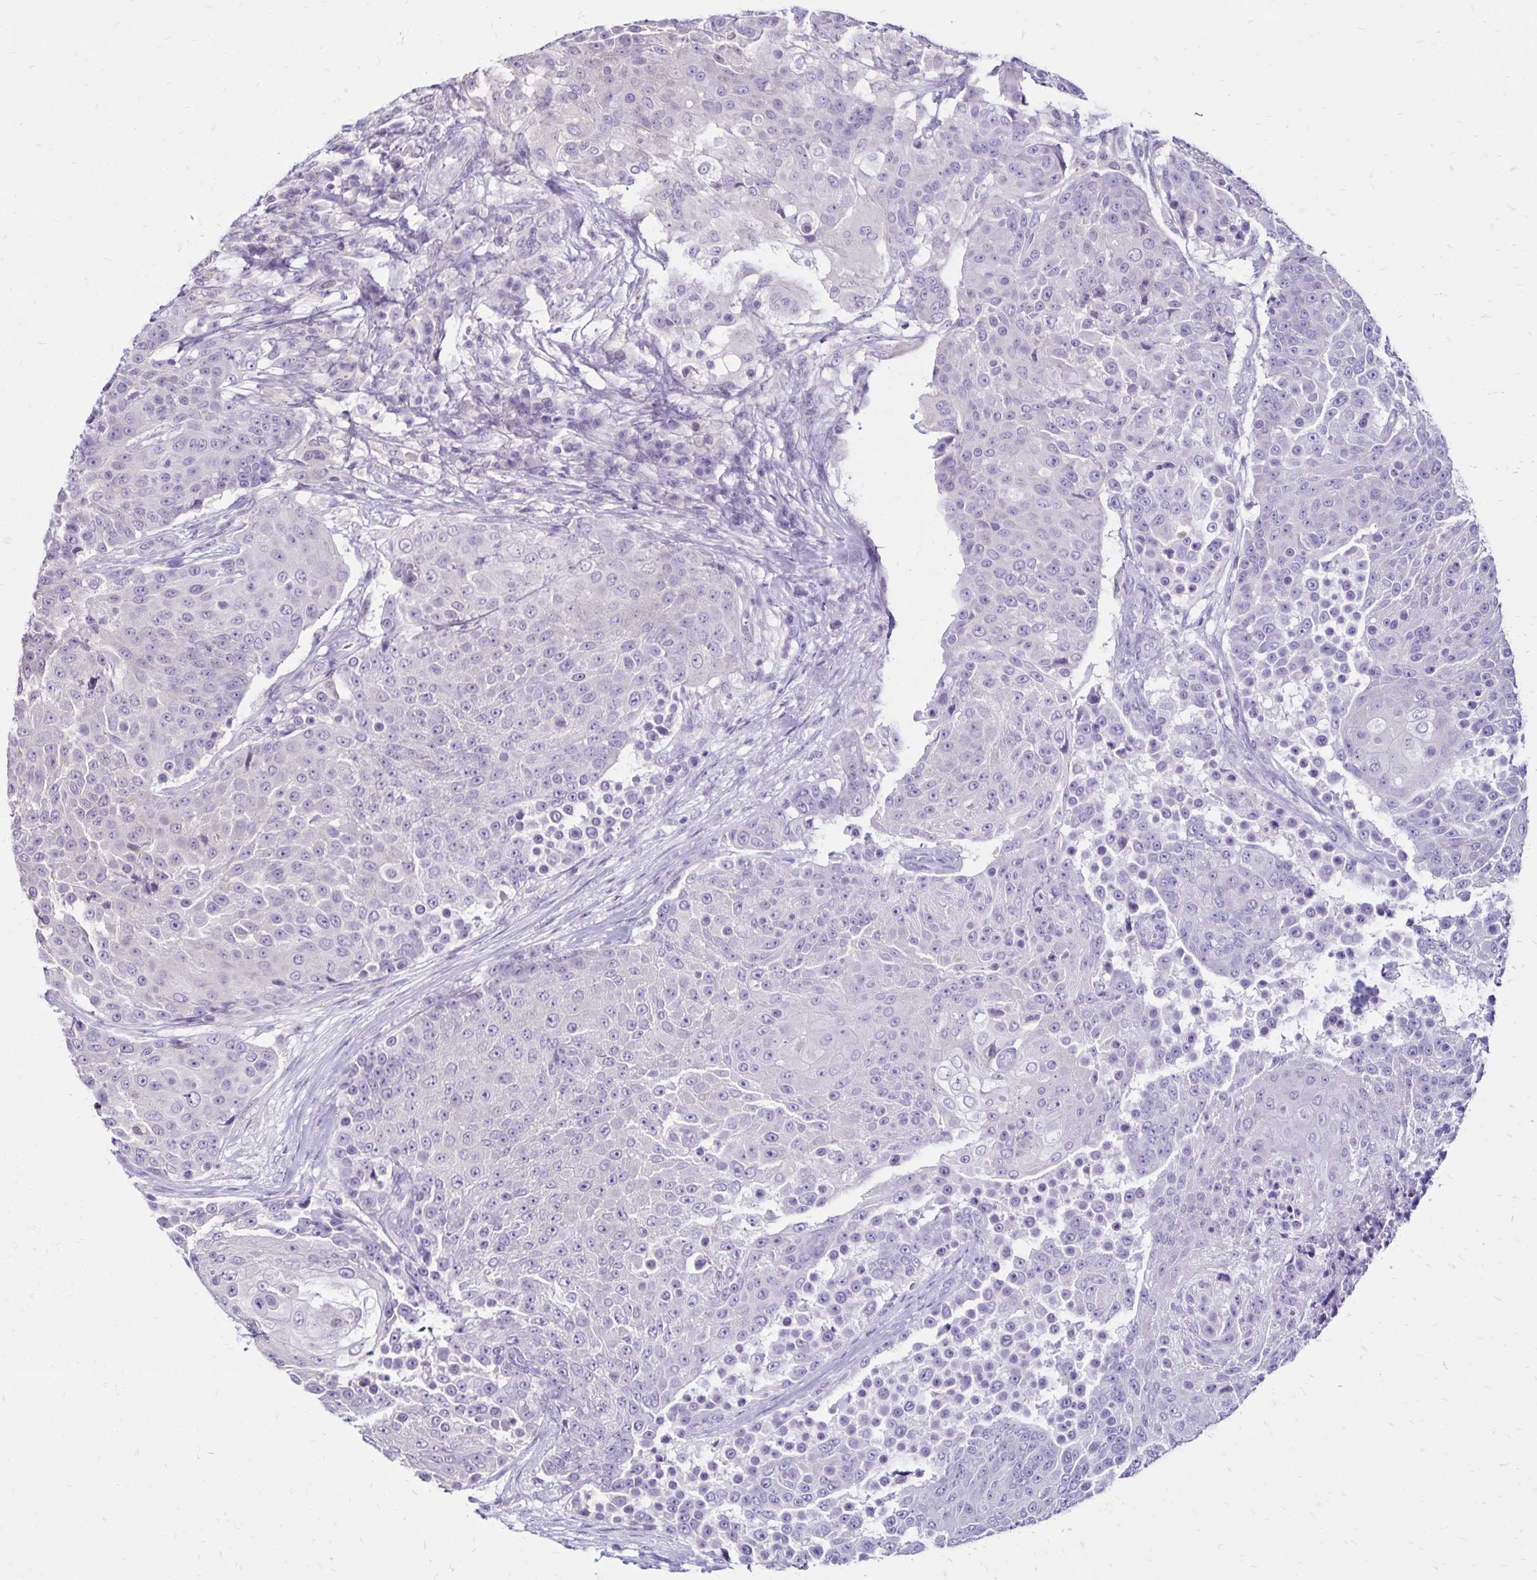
{"staining": {"intensity": "negative", "quantity": "none", "location": "none"}, "tissue": "urothelial cancer", "cell_type": "Tumor cells", "image_type": "cancer", "snomed": [{"axis": "morphology", "description": "Urothelial carcinoma, High grade"}, {"axis": "topography", "description": "Urinary bladder"}], "caption": "DAB immunohistochemical staining of human urothelial cancer shows no significant staining in tumor cells.", "gene": "SH3GL3", "patient": {"sex": "female", "age": 63}}